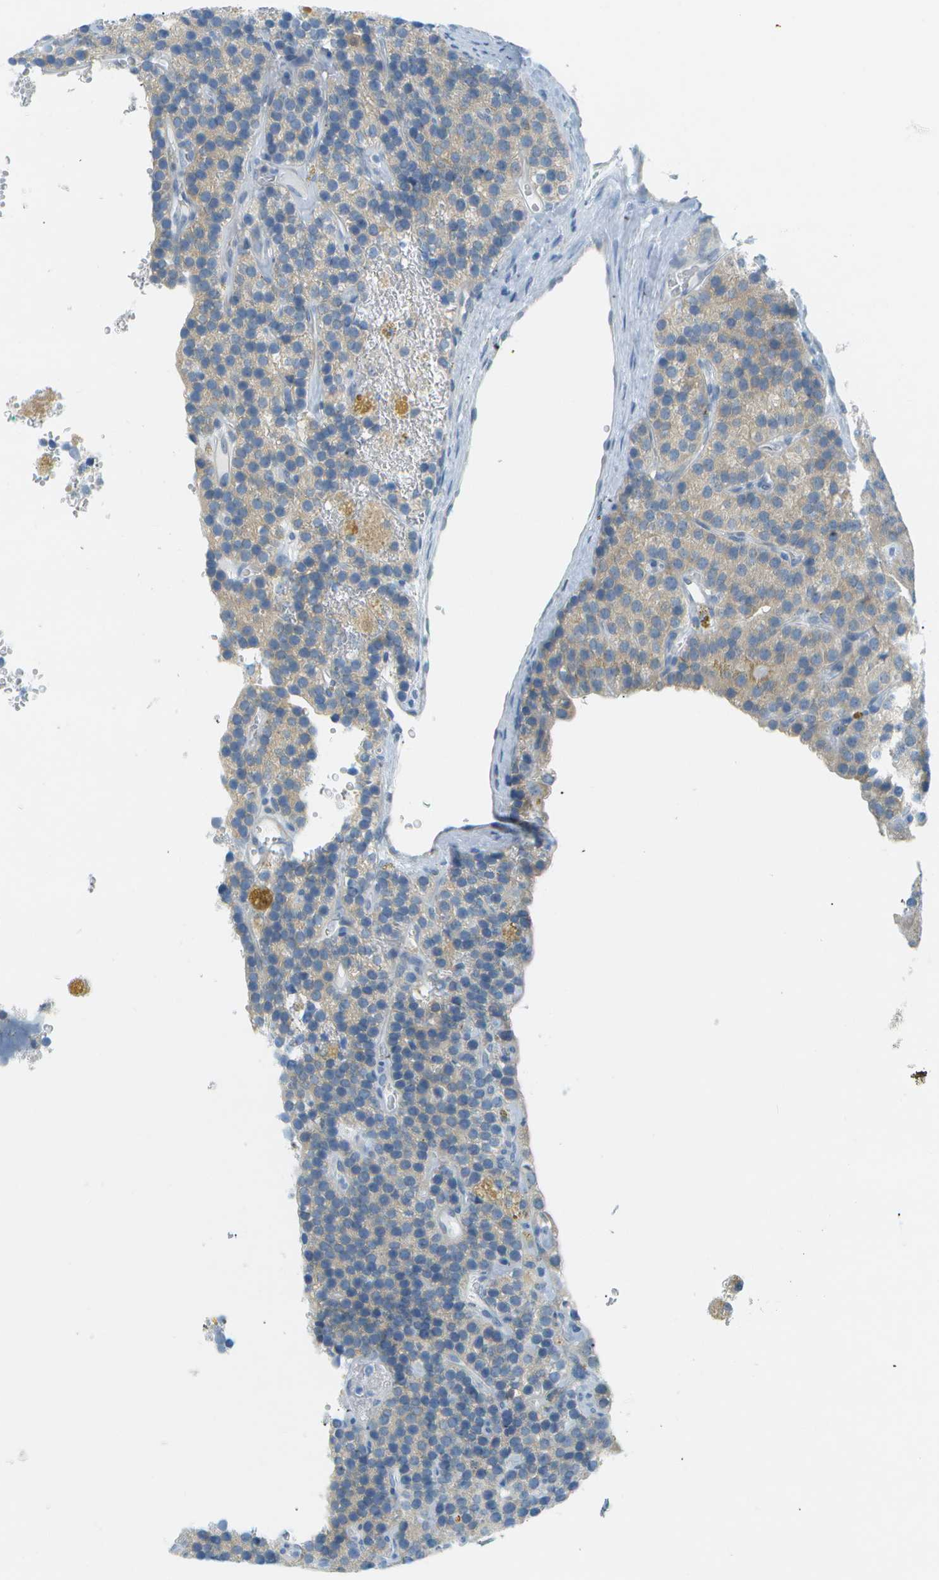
{"staining": {"intensity": "negative", "quantity": "none", "location": "none"}, "tissue": "parathyroid gland", "cell_type": "Glandular cells", "image_type": "normal", "snomed": [{"axis": "morphology", "description": "Normal tissue, NOS"}, {"axis": "morphology", "description": "Adenoma, NOS"}, {"axis": "topography", "description": "Parathyroid gland"}], "caption": "Glandular cells show no significant expression in normal parathyroid gland. (DAB (3,3'-diaminobenzidine) immunohistochemistry (IHC) with hematoxylin counter stain).", "gene": "SMYD5", "patient": {"sex": "female", "age": 86}}